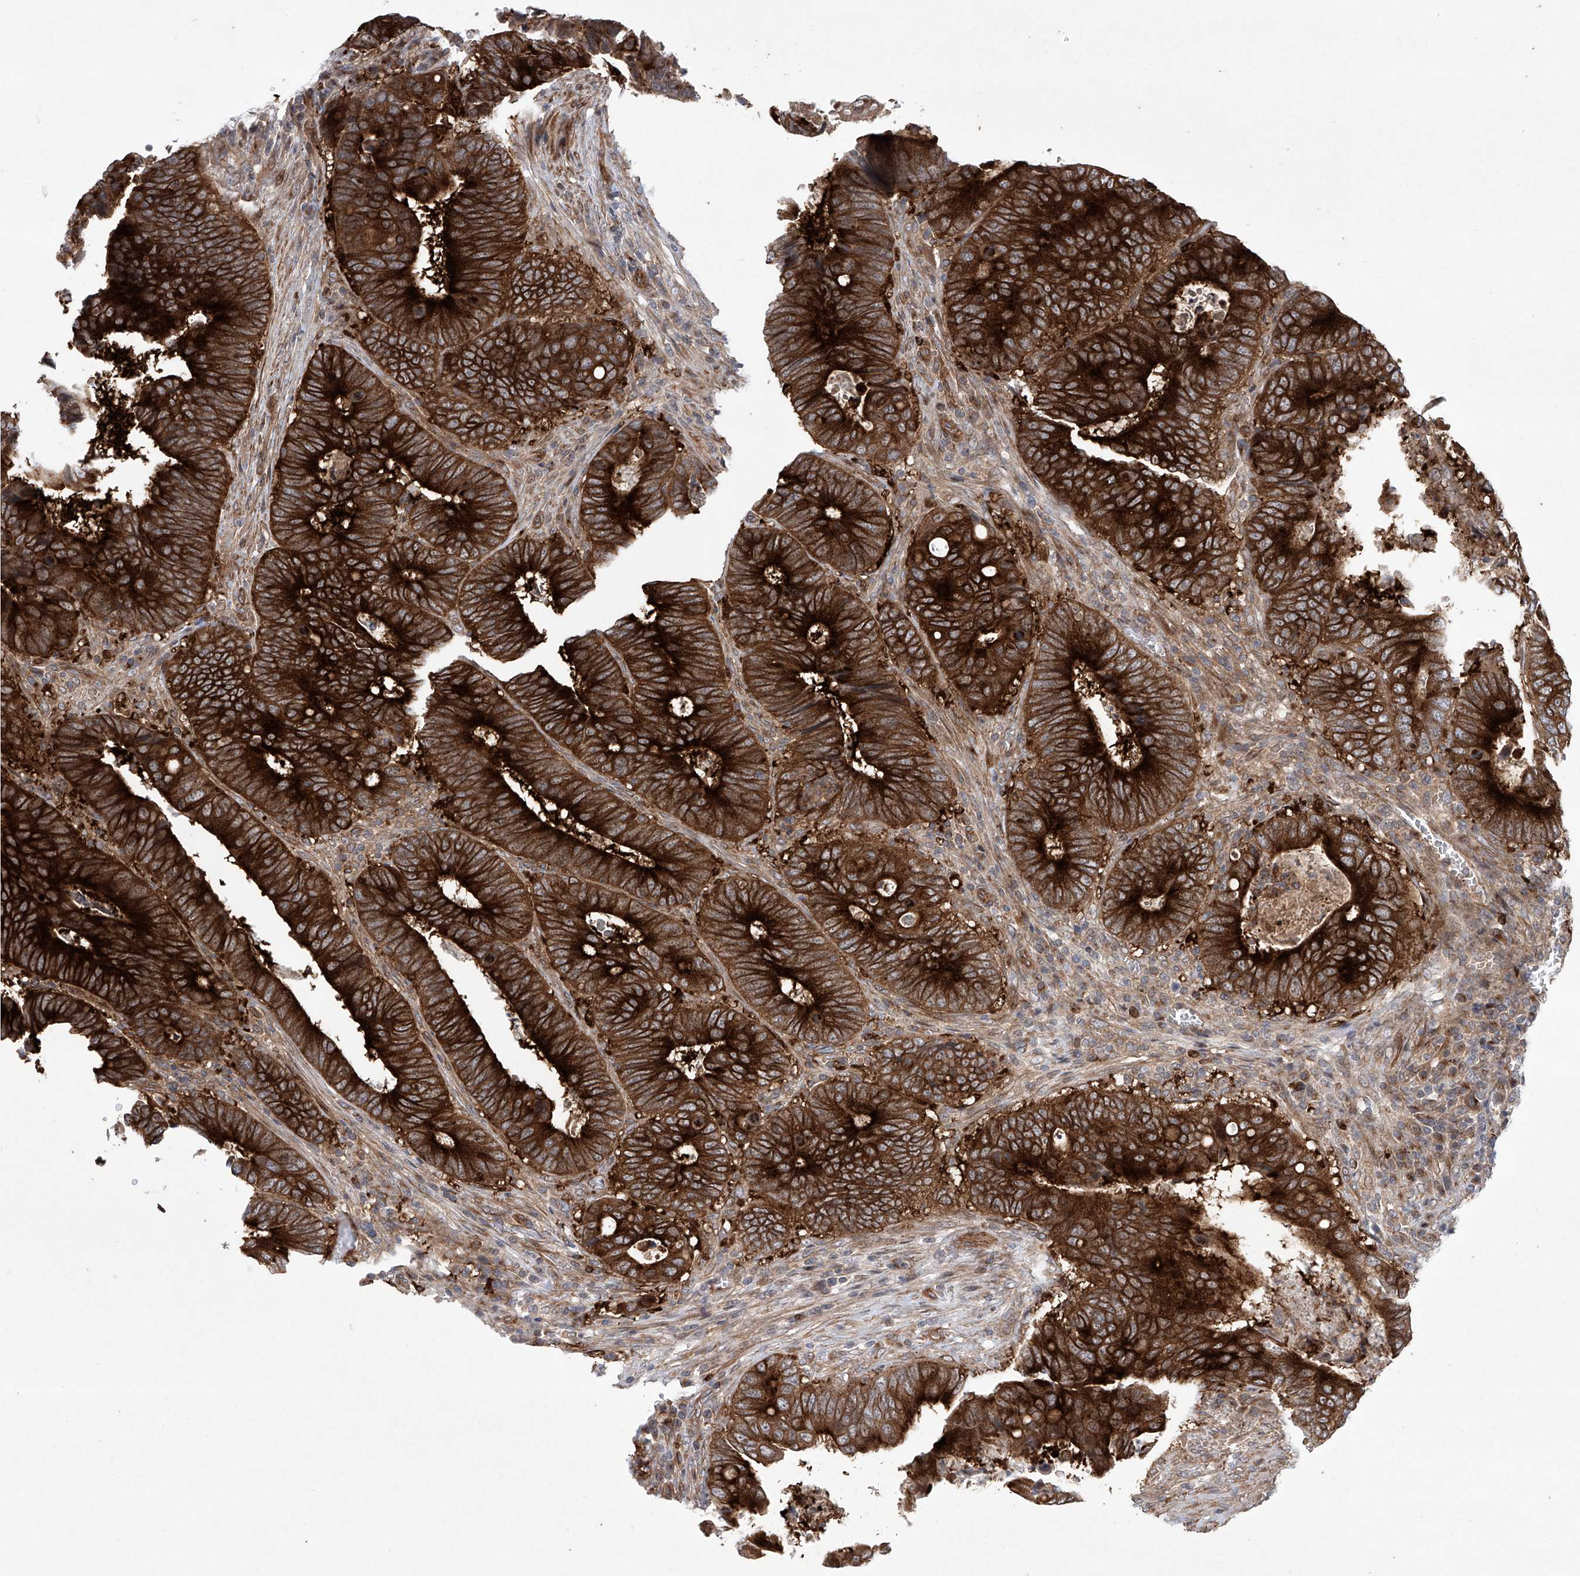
{"staining": {"intensity": "strong", "quantity": ">75%", "location": "cytoplasmic/membranous"}, "tissue": "colorectal cancer", "cell_type": "Tumor cells", "image_type": "cancer", "snomed": [{"axis": "morphology", "description": "Adenocarcinoma, NOS"}, {"axis": "topography", "description": "Colon"}], "caption": "Protein staining reveals strong cytoplasmic/membranous staining in about >75% of tumor cells in colorectal cancer.", "gene": "KLC4", "patient": {"sex": "male", "age": 72}}